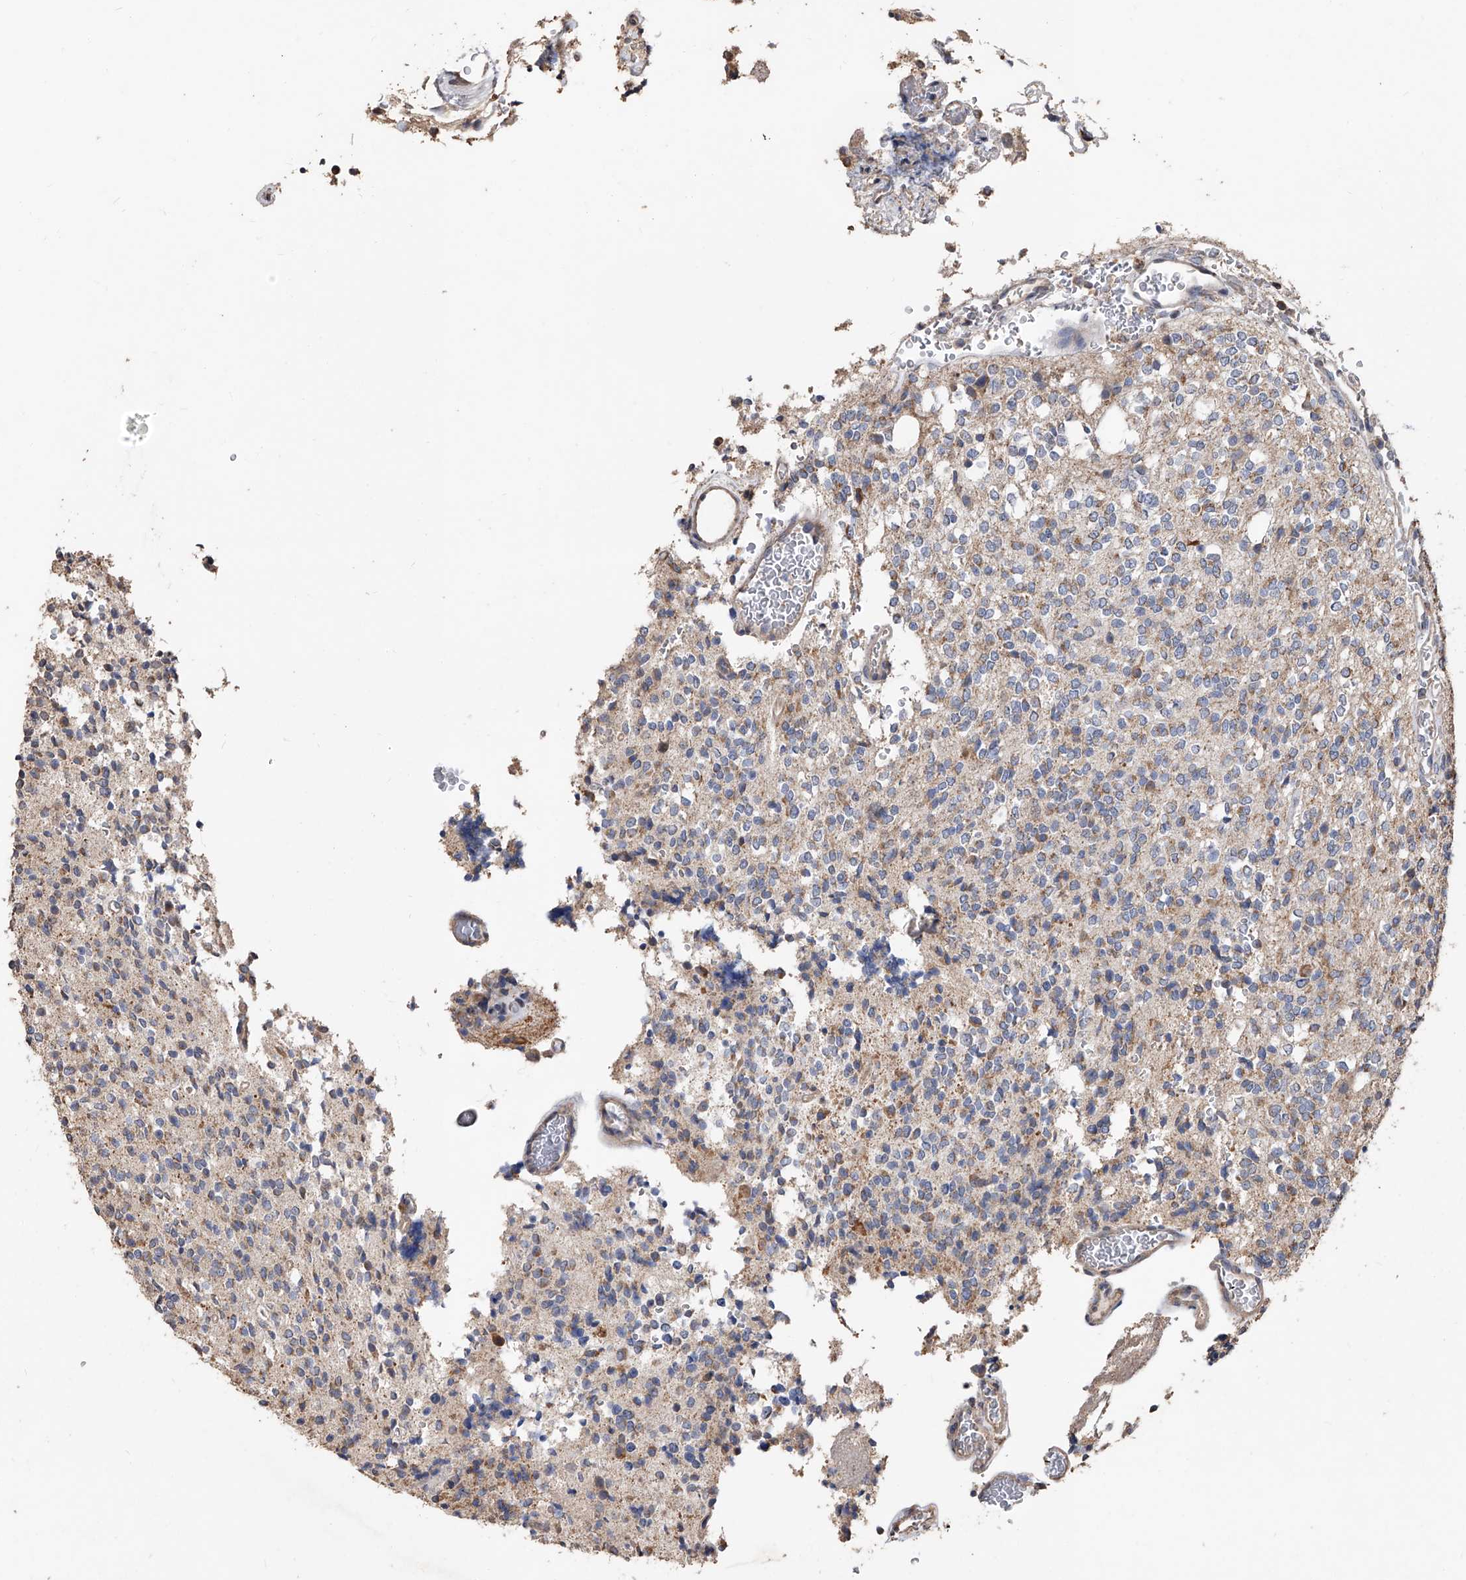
{"staining": {"intensity": "weak", "quantity": "<25%", "location": "cytoplasmic/membranous"}, "tissue": "glioma", "cell_type": "Tumor cells", "image_type": "cancer", "snomed": [{"axis": "morphology", "description": "Glioma, malignant, High grade"}, {"axis": "topography", "description": "Brain"}], "caption": "A high-resolution histopathology image shows IHC staining of glioma, which displays no significant staining in tumor cells. (Immunohistochemistry (ihc), brightfield microscopy, high magnification).", "gene": "LTV1", "patient": {"sex": "male", "age": 34}}